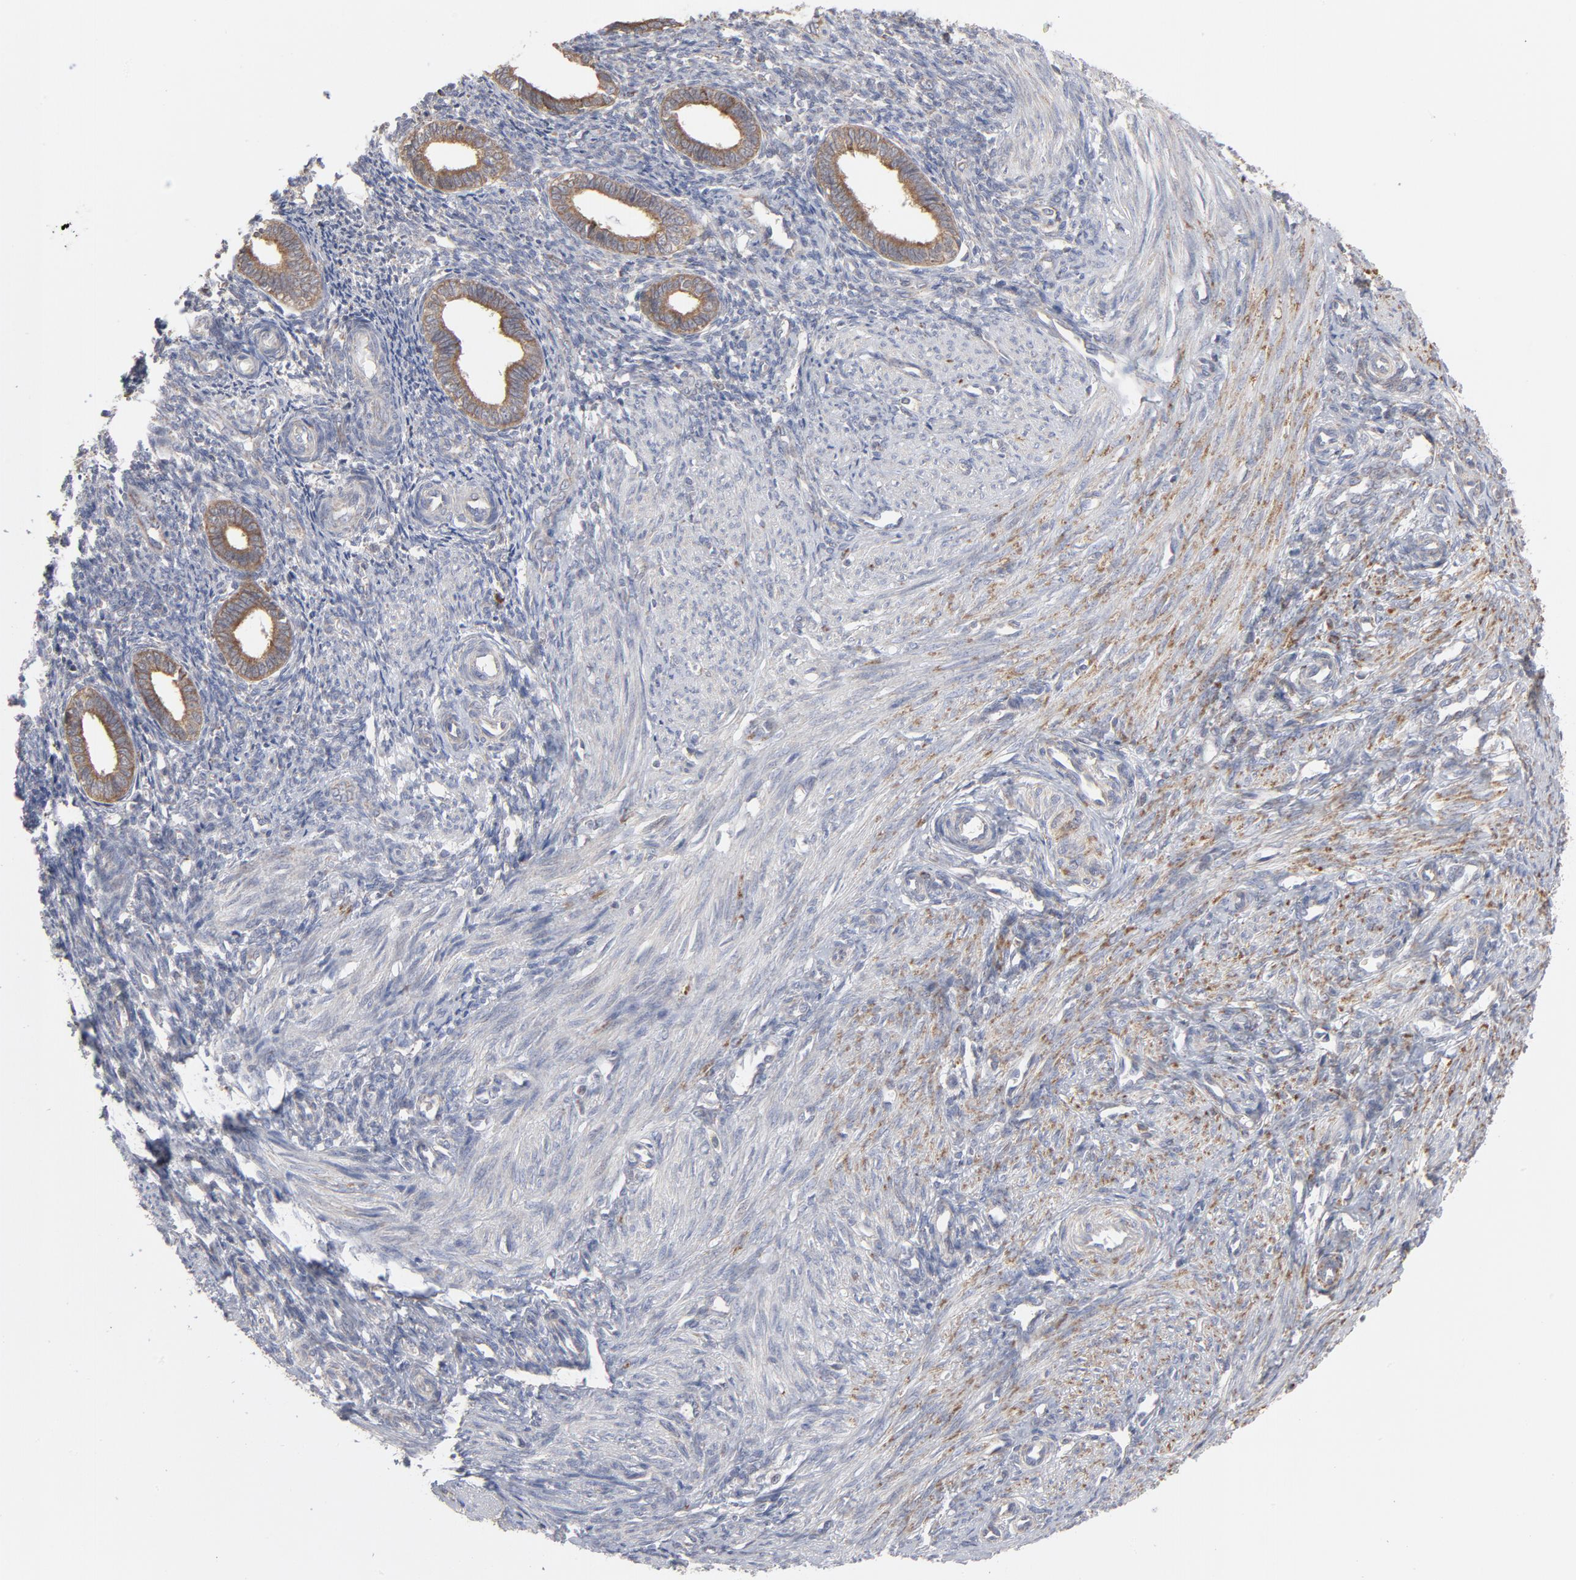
{"staining": {"intensity": "weak", "quantity": "25%-75%", "location": "cytoplasmic/membranous"}, "tissue": "endometrium", "cell_type": "Cells in endometrial stroma", "image_type": "normal", "snomed": [{"axis": "morphology", "description": "Normal tissue, NOS"}, {"axis": "topography", "description": "Endometrium"}], "caption": "High-power microscopy captured an immunohistochemistry photomicrograph of normal endometrium, revealing weak cytoplasmic/membranous positivity in about 25%-75% of cells in endometrial stroma. The staining was performed using DAB, with brown indicating positive protein expression. Nuclei are stained blue with hematoxylin.", "gene": "PPFIBP2", "patient": {"sex": "female", "age": 27}}